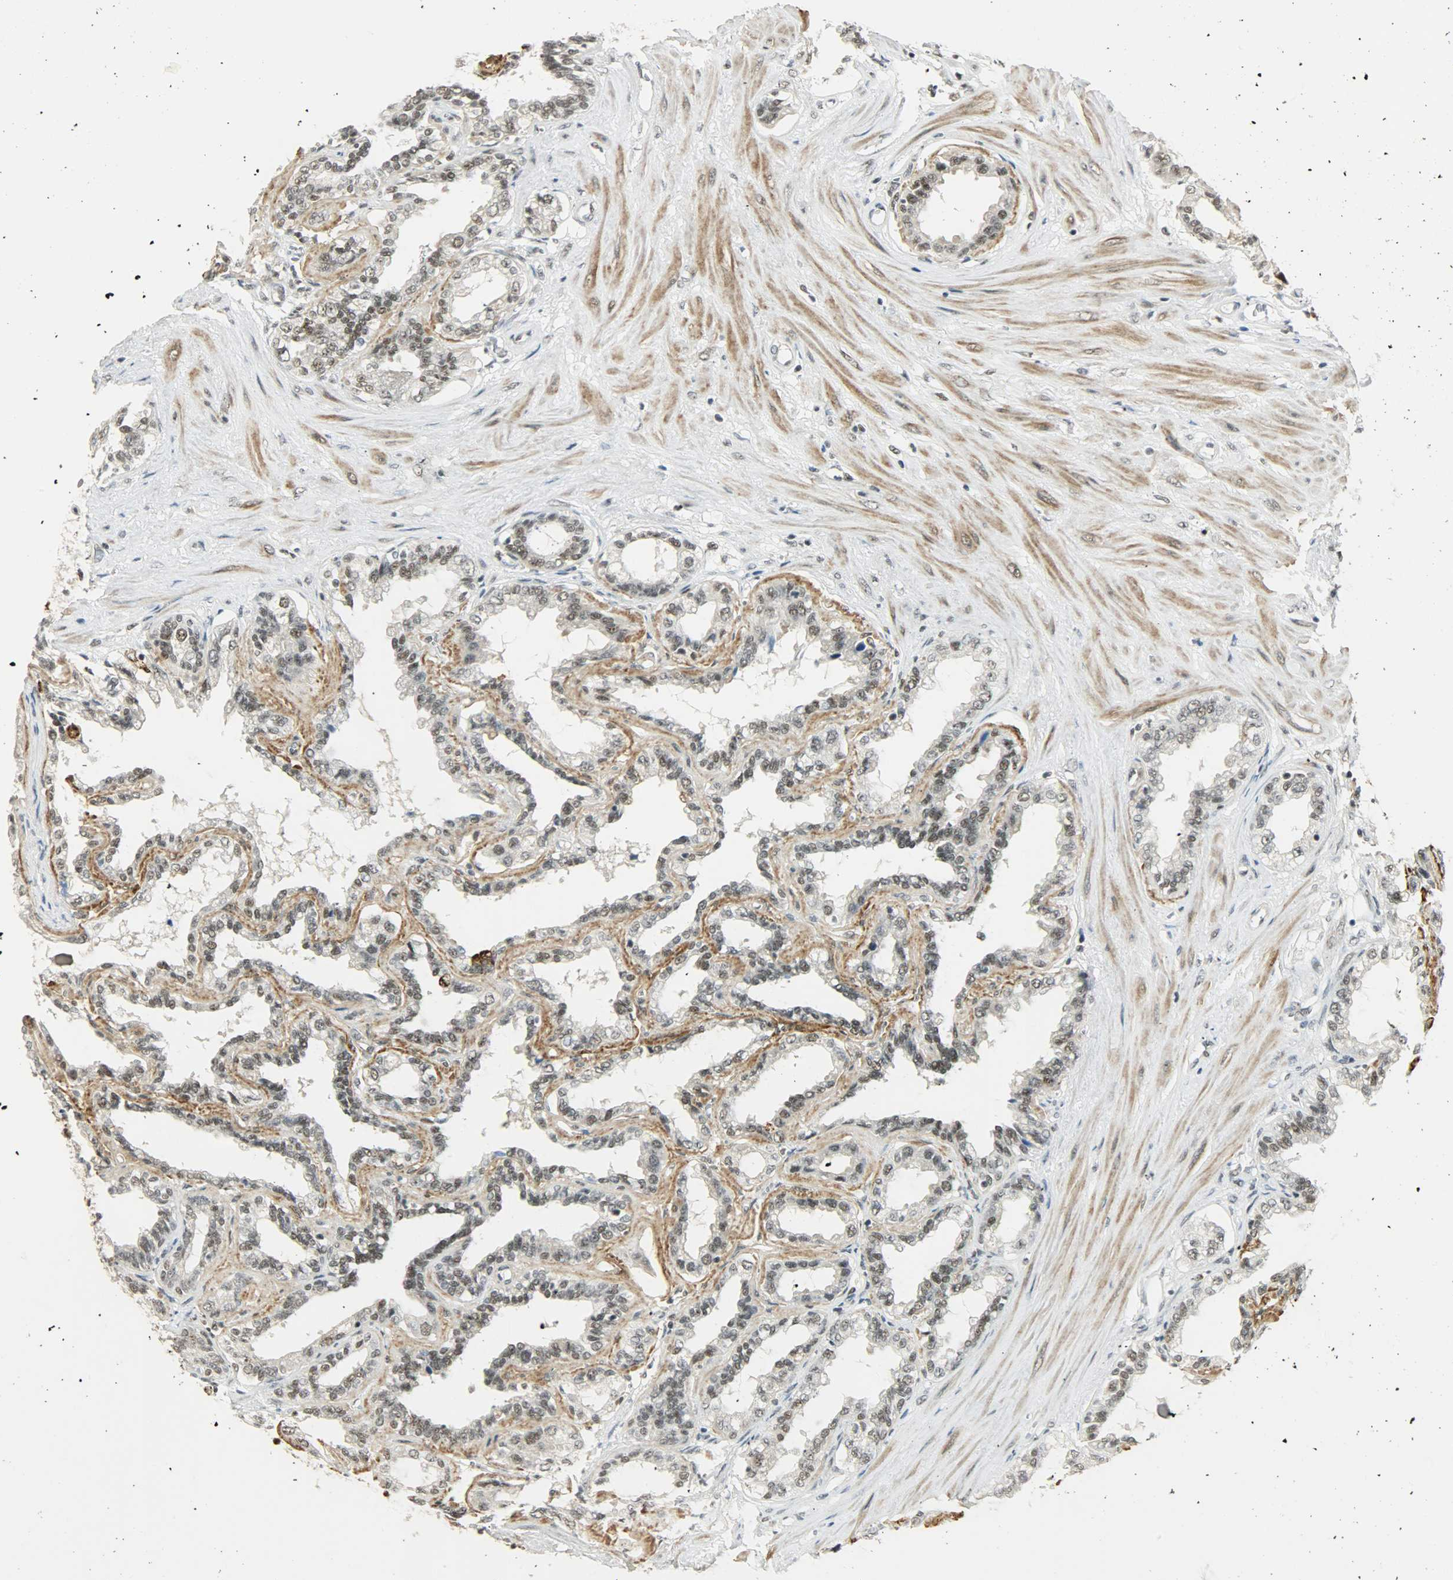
{"staining": {"intensity": "strong", "quantity": ">75%", "location": "nuclear"}, "tissue": "seminal vesicle", "cell_type": "Glandular cells", "image_type": "normal", "snomed": [{"axis": "morphology", "description": "Normal tissue, NOS"}, {"axis": "morphology", "description": "Inflammation, NOS"}, {"axis": "topography", "description": "Urinary bladder"}, {"axis": "topography", "description": "Prostate"}, {"axis": "topography", "description": "Seminal veicle"}], "caption": "Immunohistochemistry (DAB) staining of unremarkable seminal vesicle demonstrates strong nuclear protein positivity in about >75% of glandular cells. Using DAB (3,3'-diaminobenzidine) (brown) and hematoxylin (blue) stains, captured at high magnification using brightfield microscopy.", "gene": "SUGP1", "patient": {"sex": "male", "age": 82}}